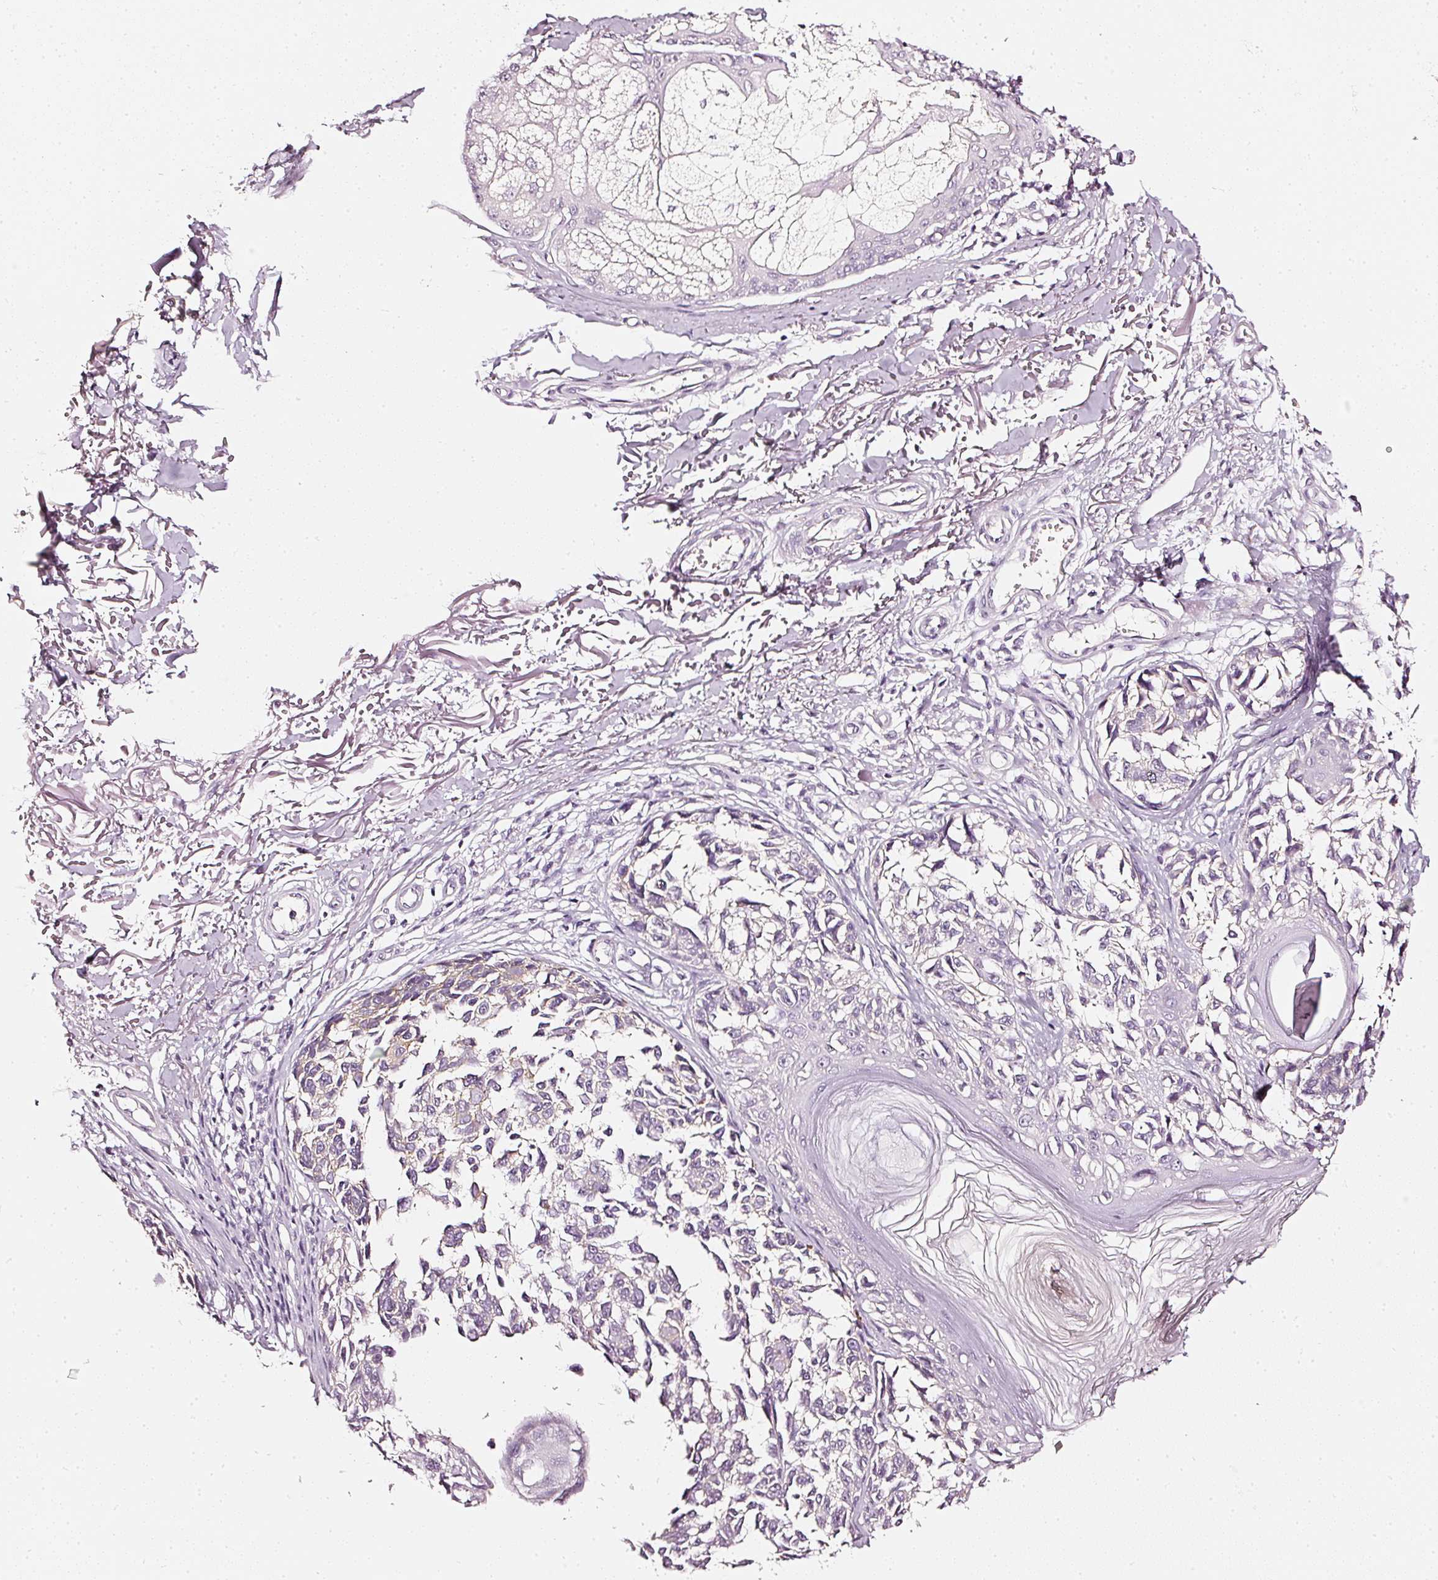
{"staining": {"intensity": "weak", "quantity": "<25%", "location": "cytoplasmic/membranous"}, "tissue": "melanoma", "cell_type": "Tumor cells", "image_type": "cancer", "snomed": [{"axis": "morphology", "description": "Malignant melanoma, NOS"}, {"axis": "topography", "description": "Skin"}], "caption": "This is an immunohistochemistry photomicrograph of melanoma. There is no positivity in tumor cells.", "gene": "CNP", "patient": {"sex": "male", "age": 73}}